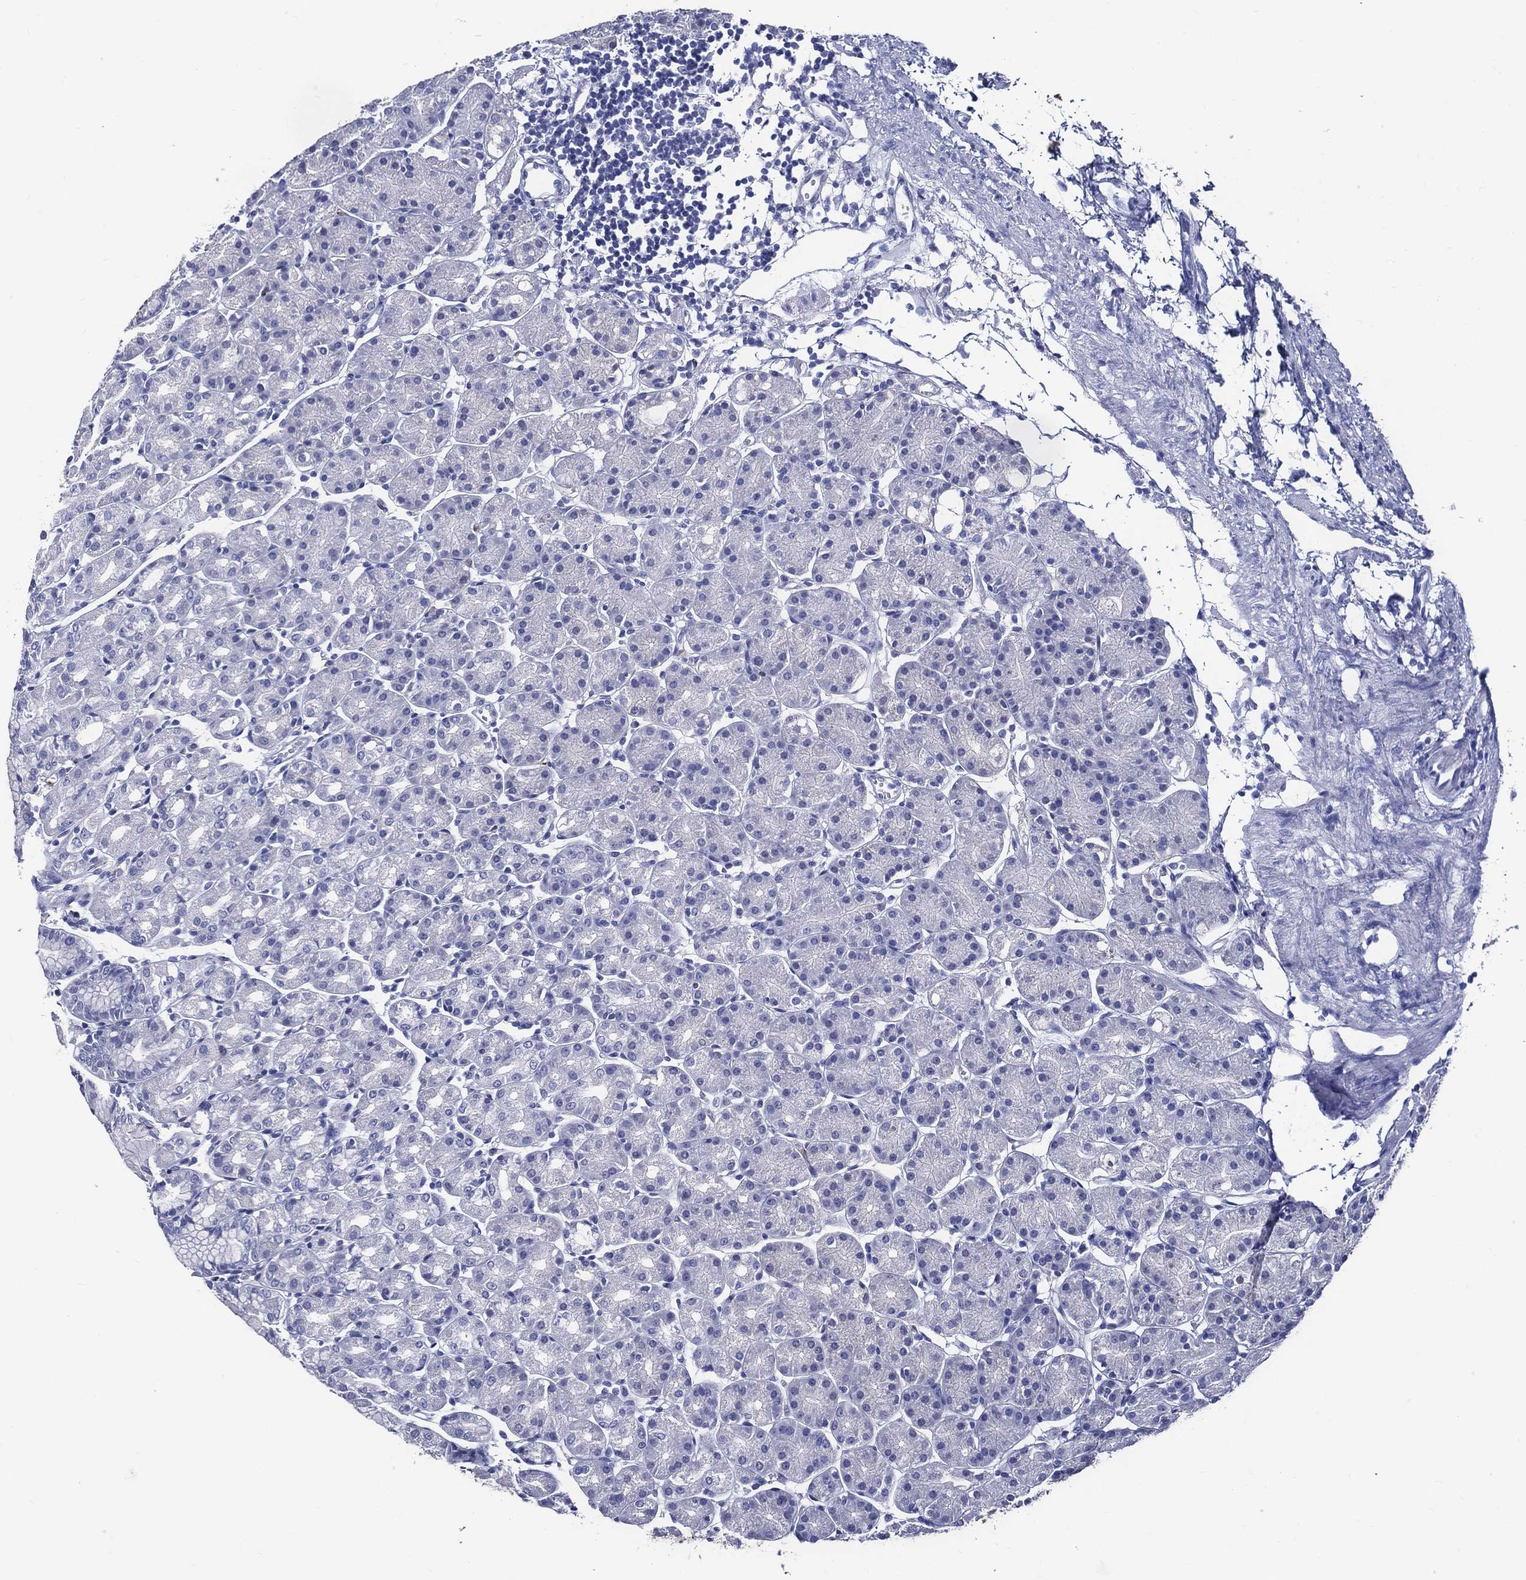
{"staining": {"intensity": "negative", "quantity": "none", "location": "none"}, "tissue": "stomach", "cell_type": "Glandular cells", "image_type": "normal", "snomed": [{"axis": "morphology", "description": "Normal tissue, NOS"}, {"axis": "morphology", "description": "Adenocarcinoma, NOS"}, {"axis": "topography", "description": "Stomach"}], "caption": "Immunohistochemistry (IHC) photomicrograph of unremarkable human stomach stained for a protein (brown), which demonstrates no positivity in glandular cells.", "gene": "ACE2", "patient": {"sex": "female", "age": 81}}